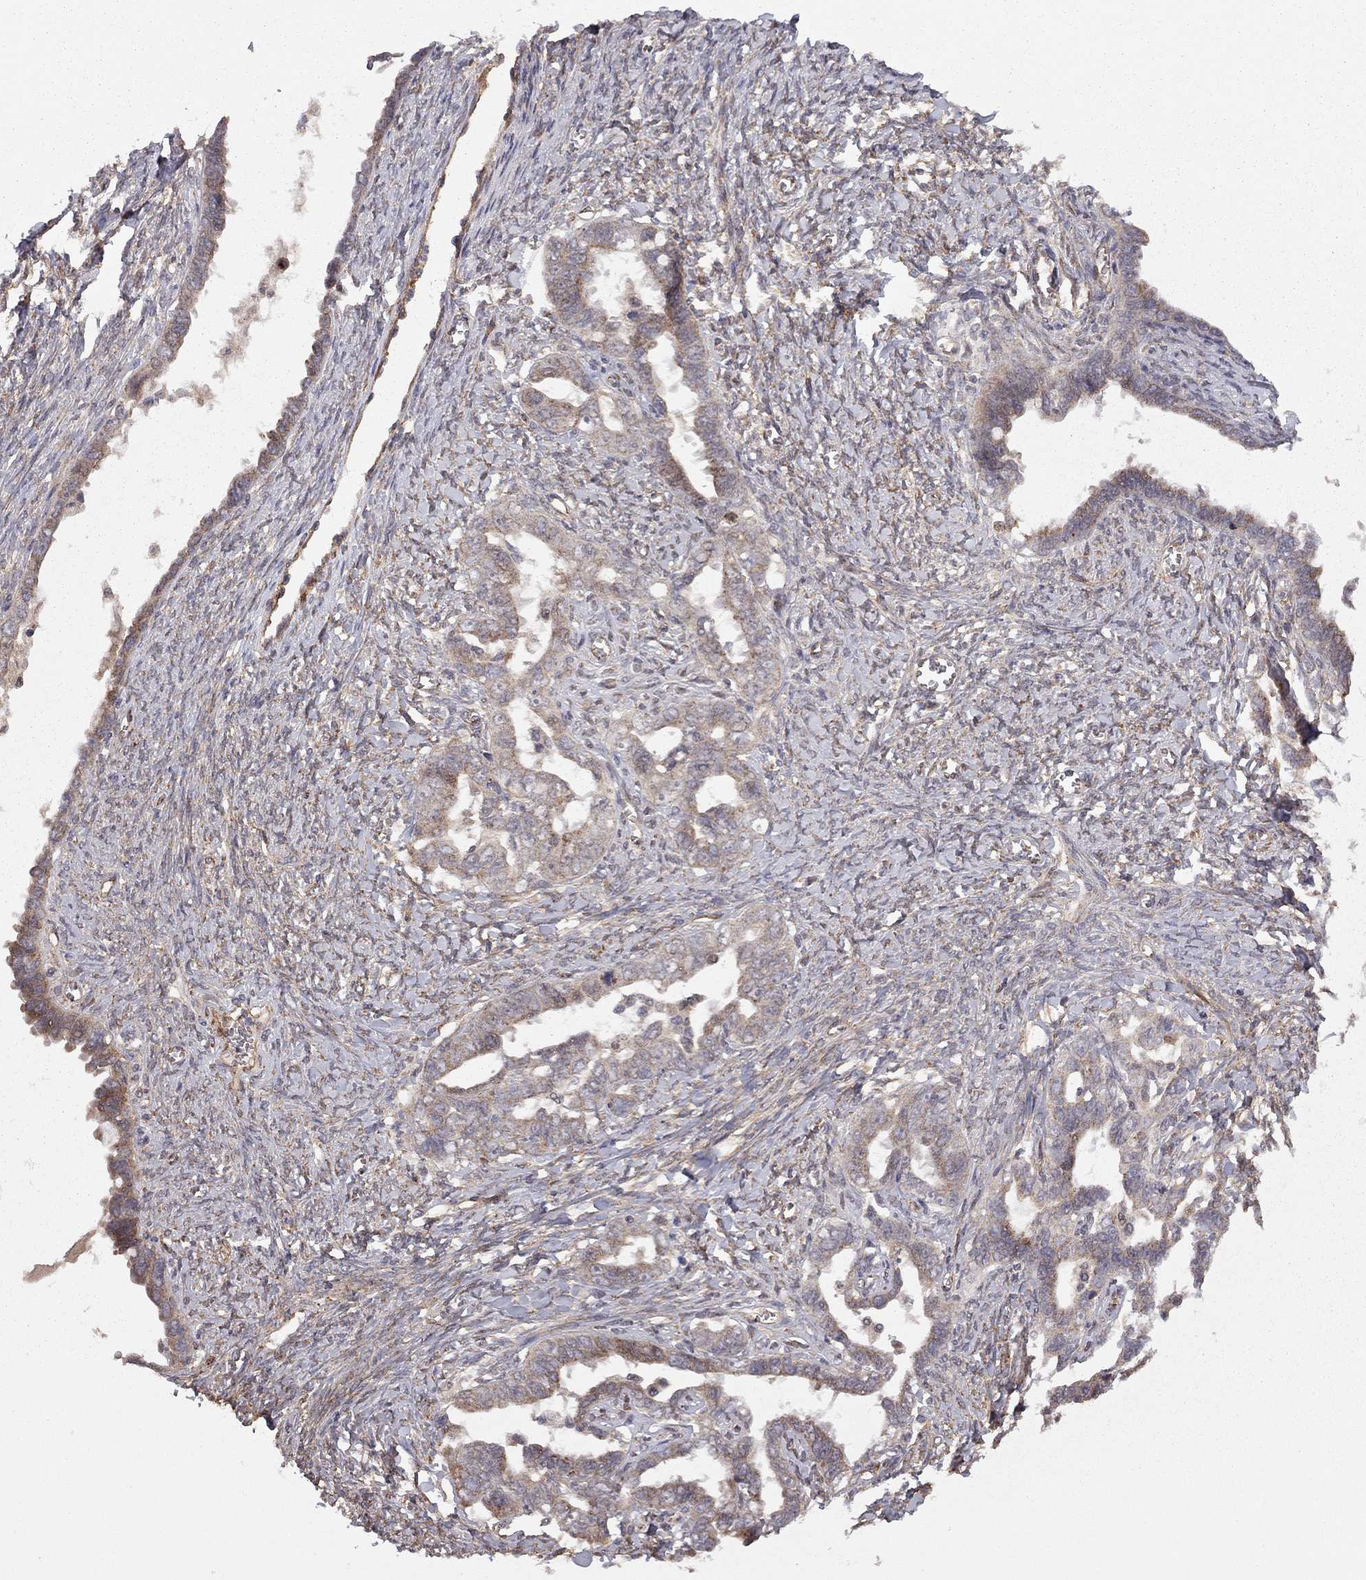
{"staining": {"intensity": "moderate", "quantity": "<25%", "location": "cytoplasmic/membranous"}, "tissue": "ovarian cancer", "cell_type": "Tumor cells", "image_type": "cancer", "snomed": [{"axis": "morphology", "description": "Cystadenocarcinoma, serous, NOS"}, {"axis": "topography", "description": "Ovary"}], "caption": "This histopathology image demonstrates serous cystadenocarcinoma (ovarian) stained with immunohistochemistry to label a protein in brown. The cytoplasmic/membranous of tumor cells show moderate positivity for the protein. Nuclei are counter-stained blue.", "gene": "EXOC3L2", "patient": {"sex": "female", "age": 69}}